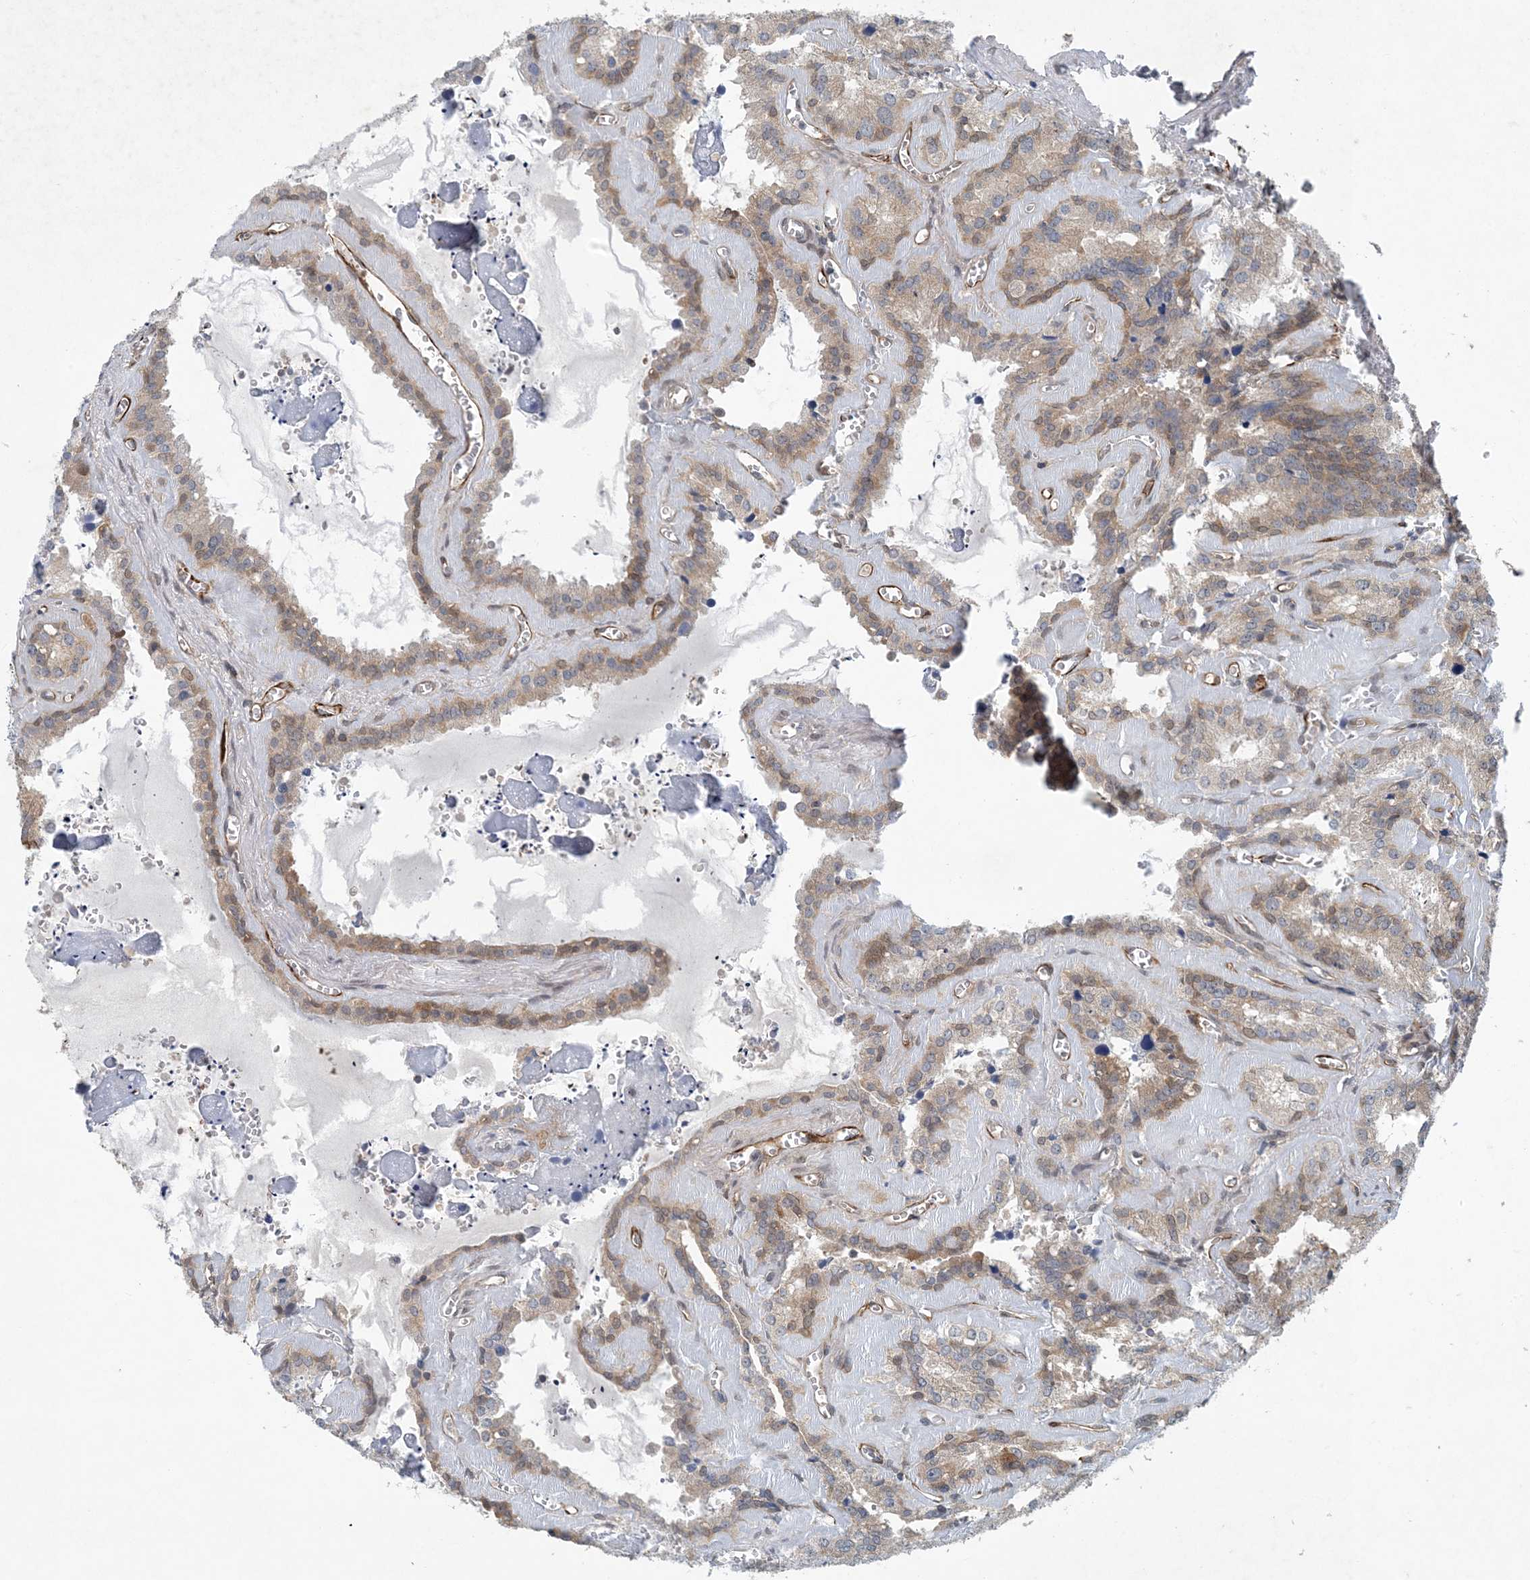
{"staining": {"intensity": "moderate", "quantity": "25%-75%", "location": "cytoplasmic/membranous"}, "tissue": "seminal vesicle", "cell_type": "Glandular cells", "image_type": "normal", "snomed": [{"axis": "morphology", "description": "Normal tissue, NOS"}, {"axis": "topography", "description": "Prostate"}, {"axis": "topography", "description": "Seminal veicle"}], "caption": "Immunohistochemistry image of unremarkable seminal vesicle: human seminal vesicle stained using IHC demonstrates medium levels of moderate protein expression localized specifically in the cytoplasmic/membranous of glandular cells, appearing as a cytoplasmic/membranous brown color.", "gene": "HIKESHI", "patient": {"sex": "male", "age": 59}}